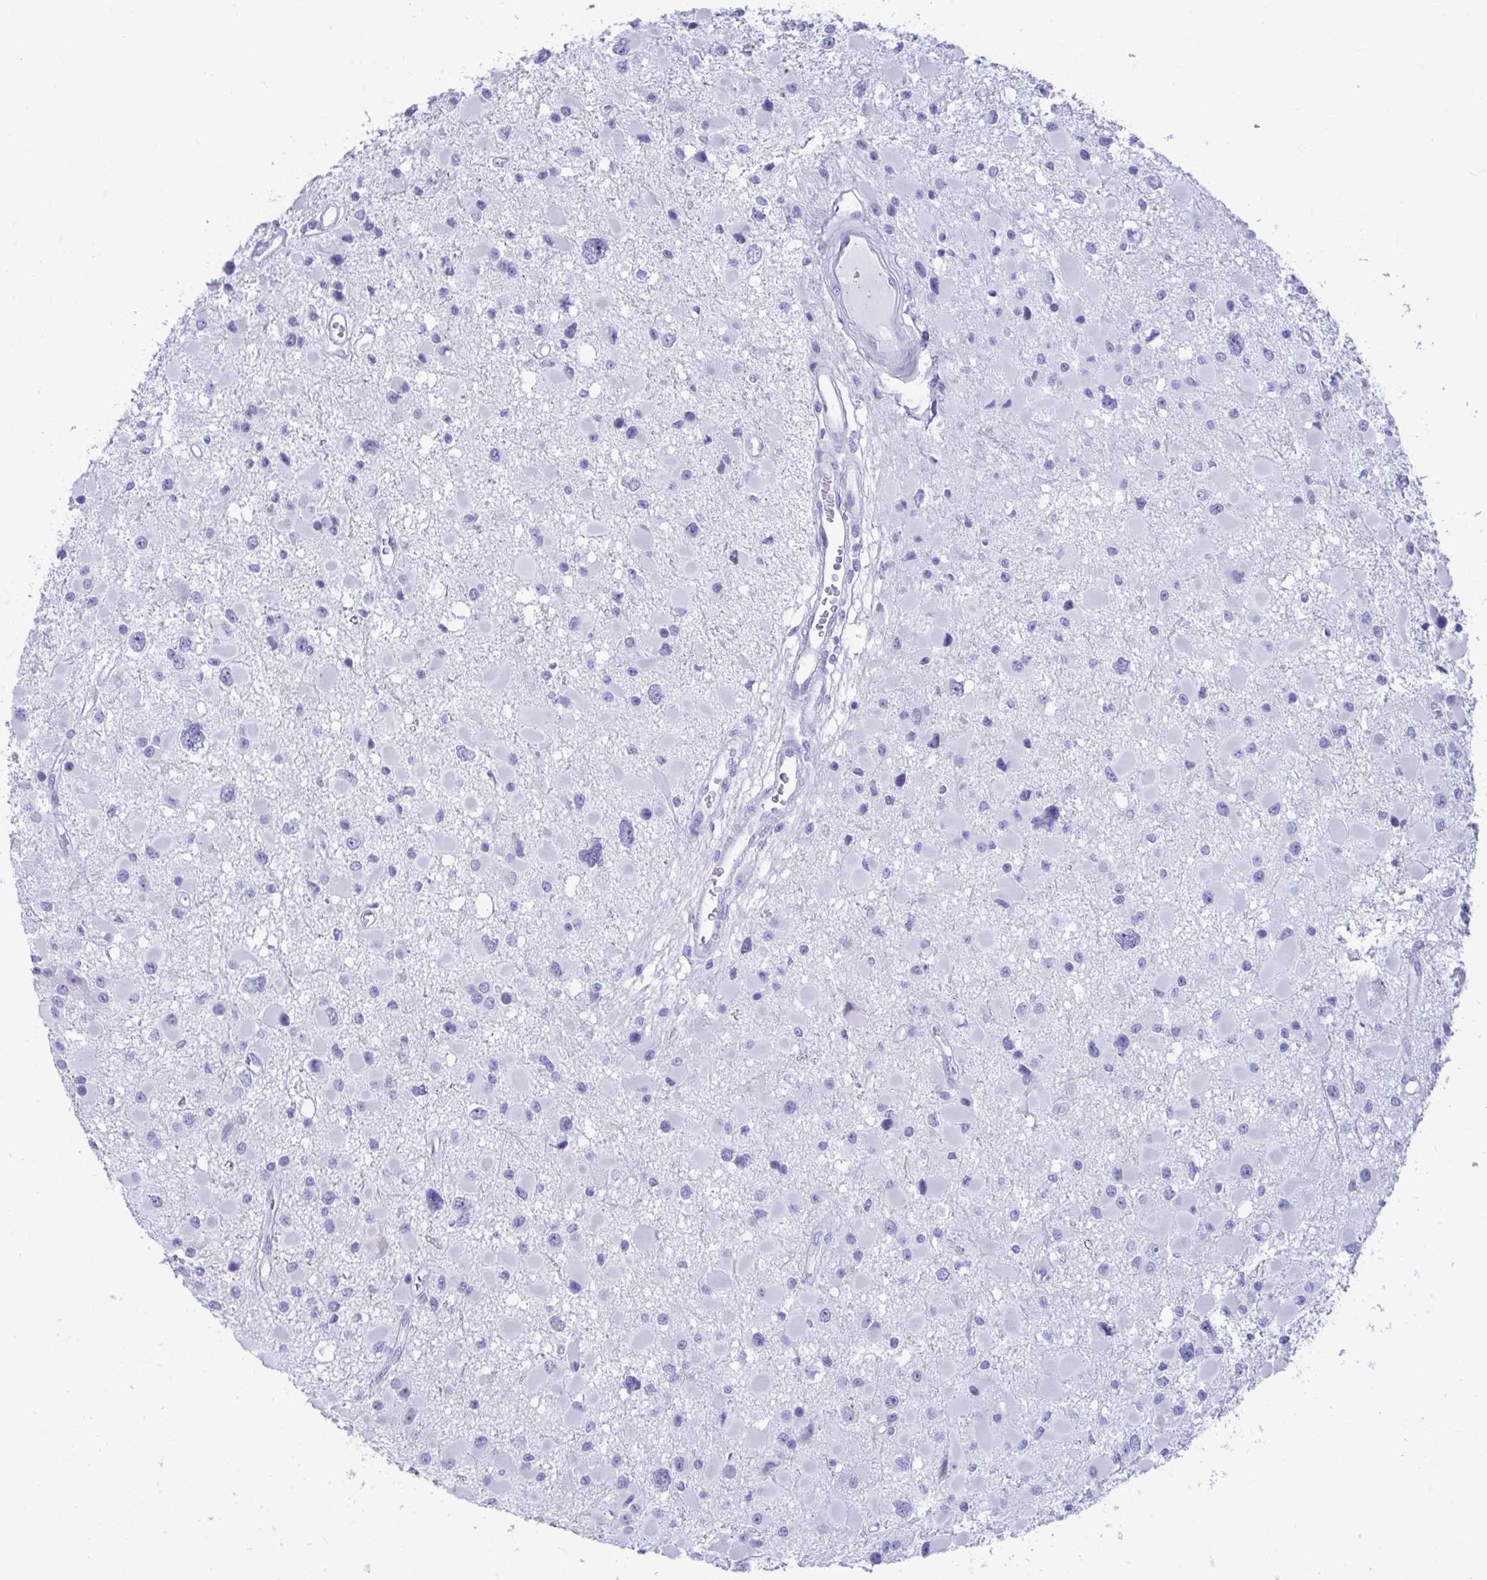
{"staining": {"intensity": "negative", "quantity": "none", "location": "none"}, "tissue": "glioma", "cell_type": "Tumor cells", "image_type": "cancer", "snomed": [{"axis": "morphology", "description": "Glioma, malignant, High grade"}, {"axis": "topography", "description": "Brain"}], "caption": "Glioma stained for a protein using immunohistochemistry (IHC) reveals no positivity tumor cells.", "gene": "SHISA8", "patient": {"sex": "male", "age": 54}}